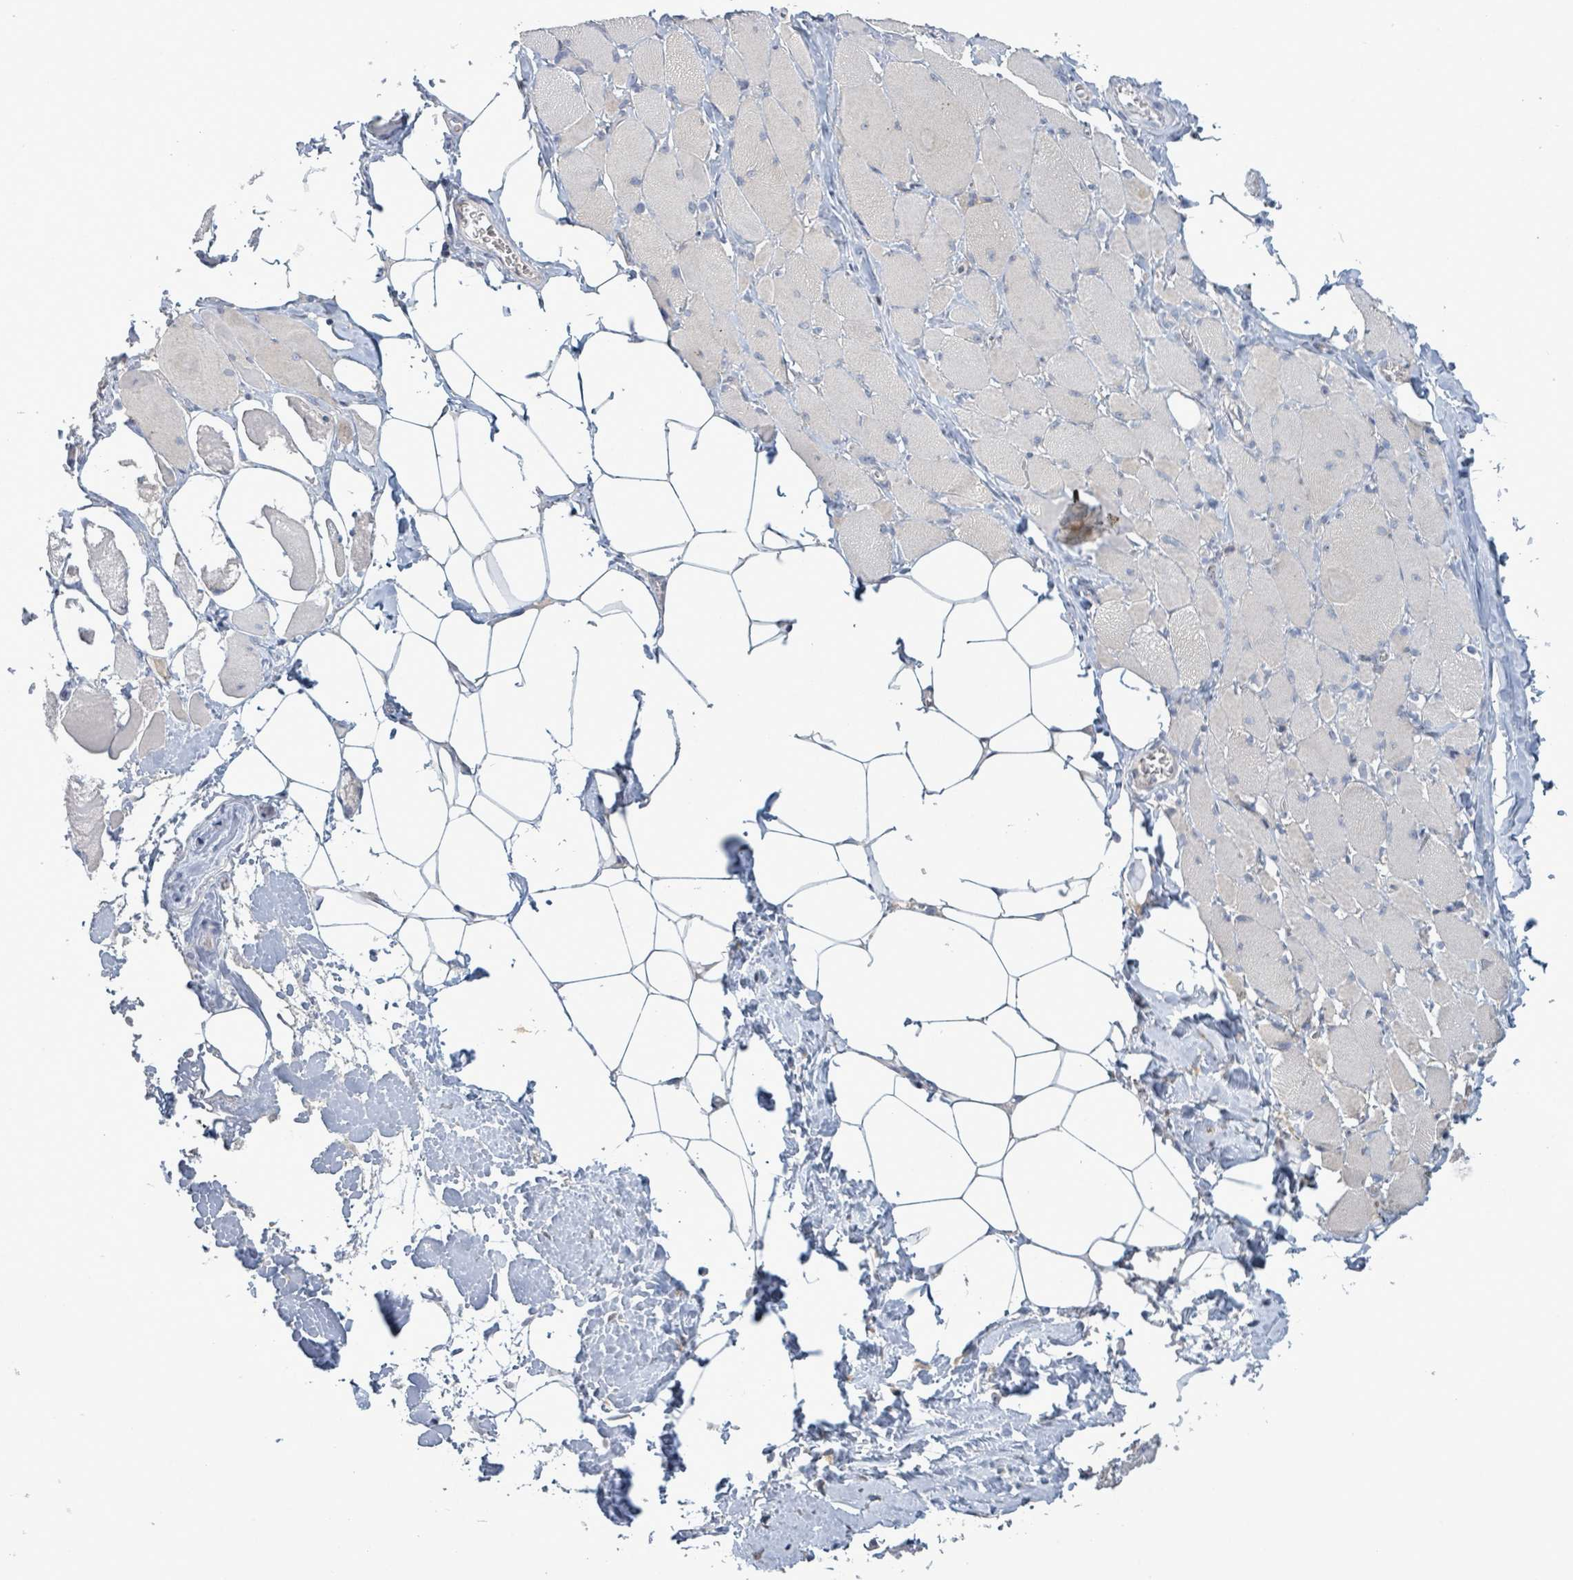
{"staining": {"intensity": "negative", "quantity": "none", "location": "none"}, "tissue": "skeletal muscle", "cell_type": "Myocytes", "image_type": "normal", "snomed": [{"axis": "morphology", "description": "Normal tissue, NOS"}, {"axis": "morphology", "description": "Basal cell carcinoma"}, {"axis": "topography", "description": "Skeletal muscle"}], "caption": "Image shows no significant protein positivity in myocytes of unremarkable skeletal muscle. The staining was performed using DAB to visualize the protein expression in brown, while the nuclei were stained in blue with hematoxylin (Magnification: 20x).", "gene": "ATP13A1", "patient": {"sex": "female", "age": 64}}